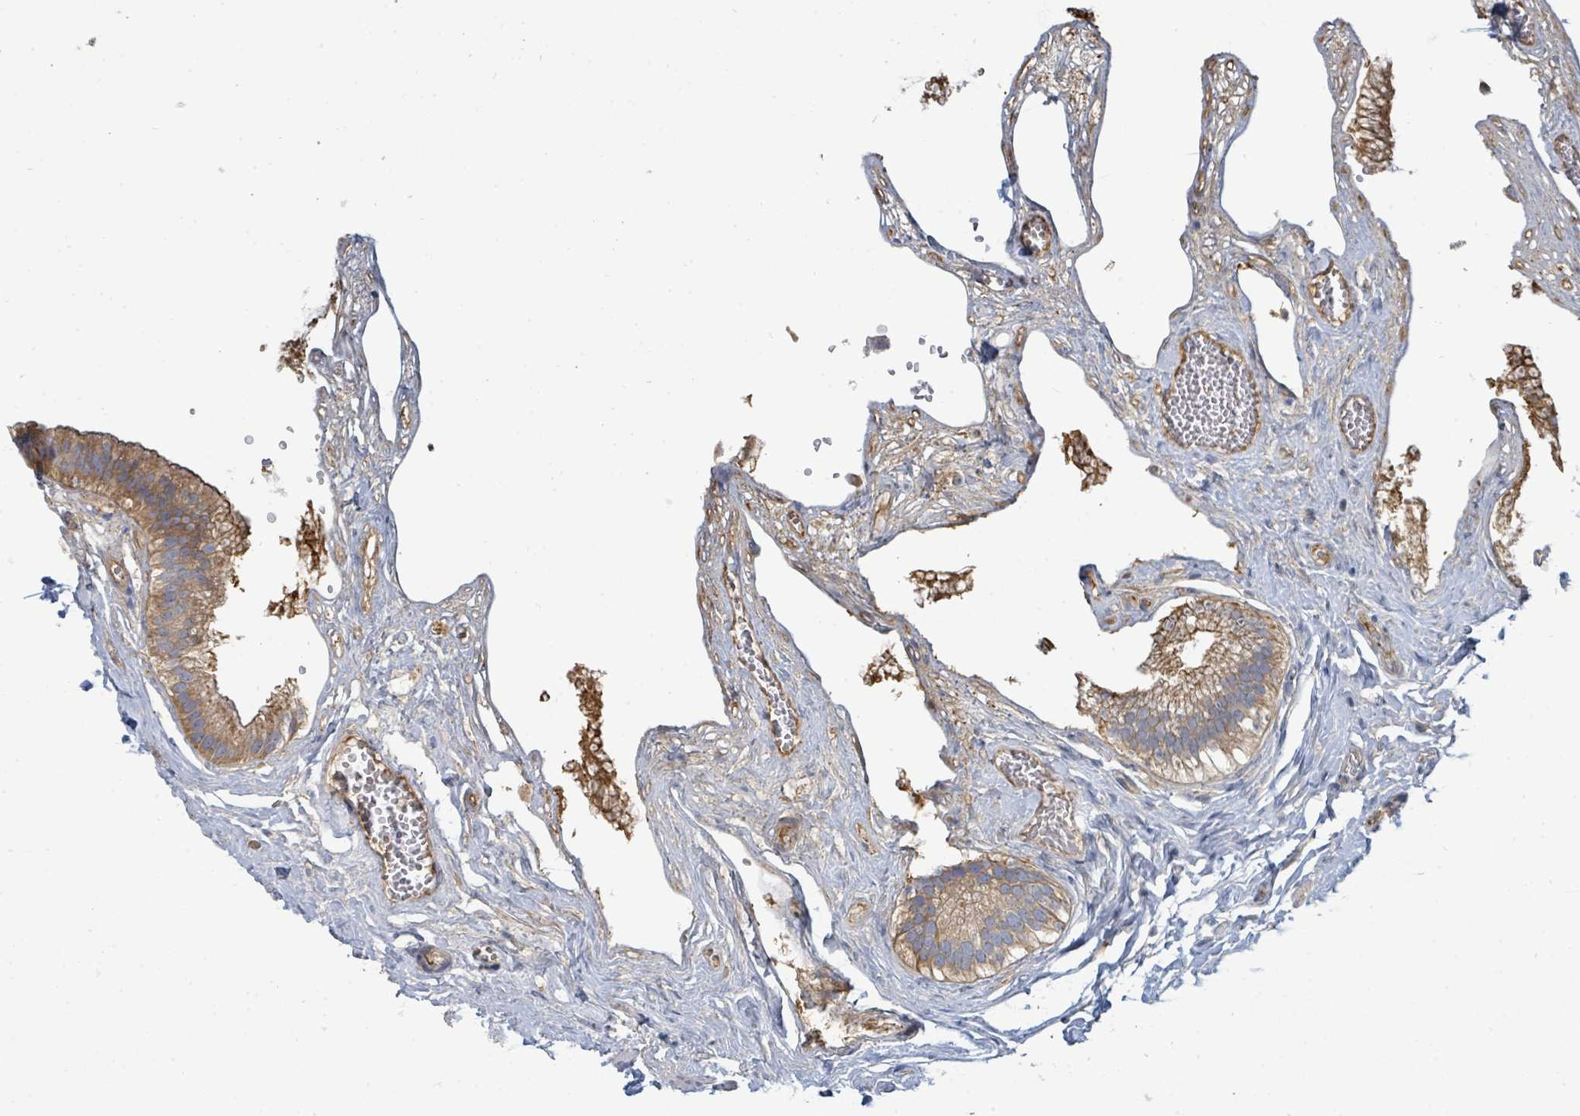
{"staining": {"intensity": "moderate", "quantity": ">75%", "location": "cytoplasmic/membranous"}, "tissue": "gallbladder", "cell_type": "Glandular cells", "image_type": "normal", "snomed": [{"axis": "morphology", "description": "Normal tissue, NOS"}, {"axis": "topography", "description": "Gallbladder"}], "caption": "A brown stain shows moderate cytoplasmic/membranous staining of a protein in glandular cells of unremarkable human gallbladder.", "gene": "BOLA2B", "patient": {"sex": "female", "age": 54}}